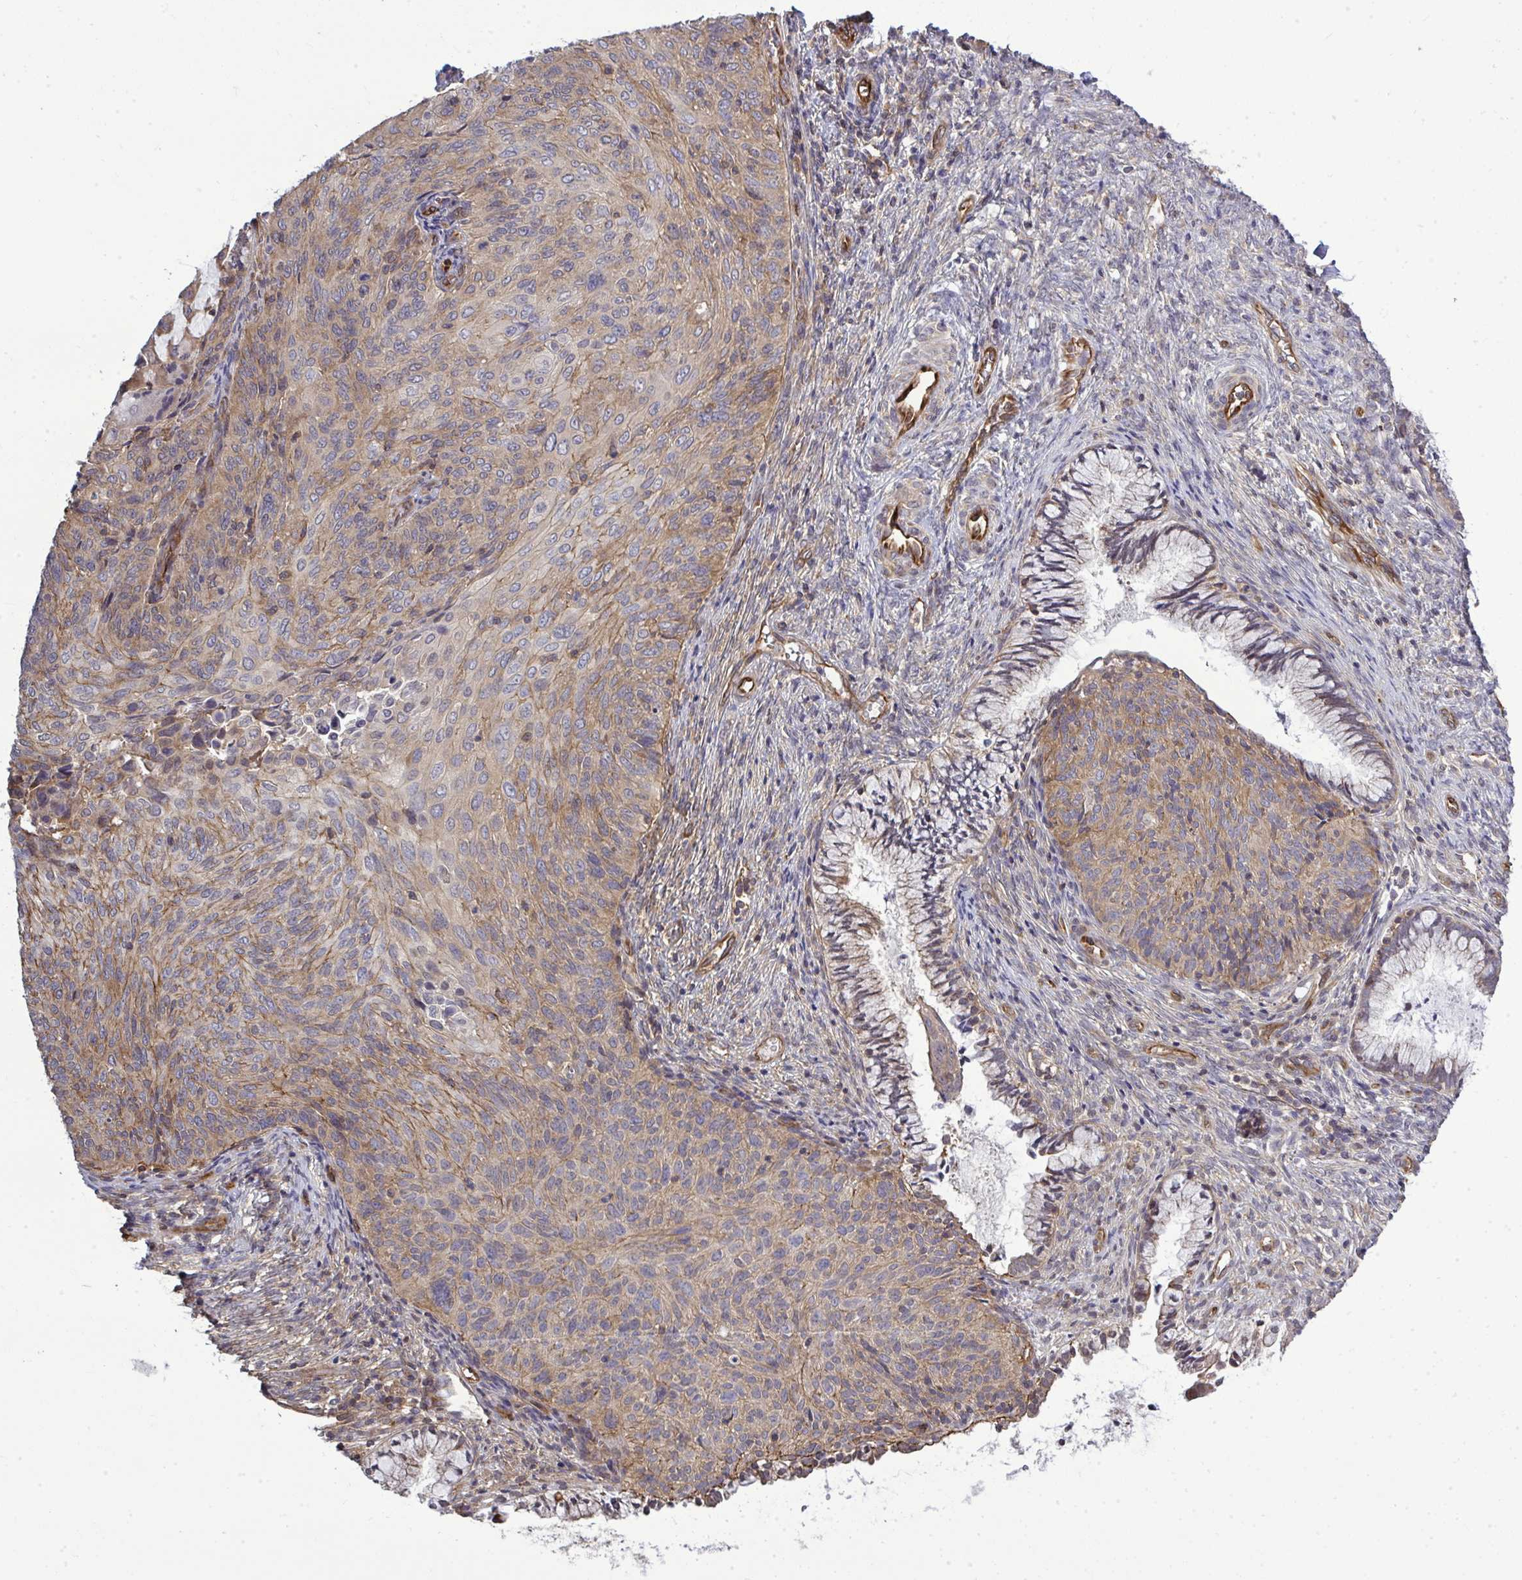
{"staining": {"intensity": "moderate", "quantity": ">75%", "location": "cytoplasmic/membranous"}, "tissue": "cervical cancer", "cell_type": "Tumor cells", "image_type": "cancer", "snomed": [{"axis": "morphology", "description": "Squamous cell carcinoma, NOS"}, {"axis": "topography", "description": "Cervix"}], "caption": "Immunohistochemistry of human cervical cancer (squamous cell carcinoma) displays medium levels of moderate cytoplasmic/membranous expression in approximately >75% of tumor cells.", "gene": "FUT10", "patient": {"sex": "female", "age": 49}}